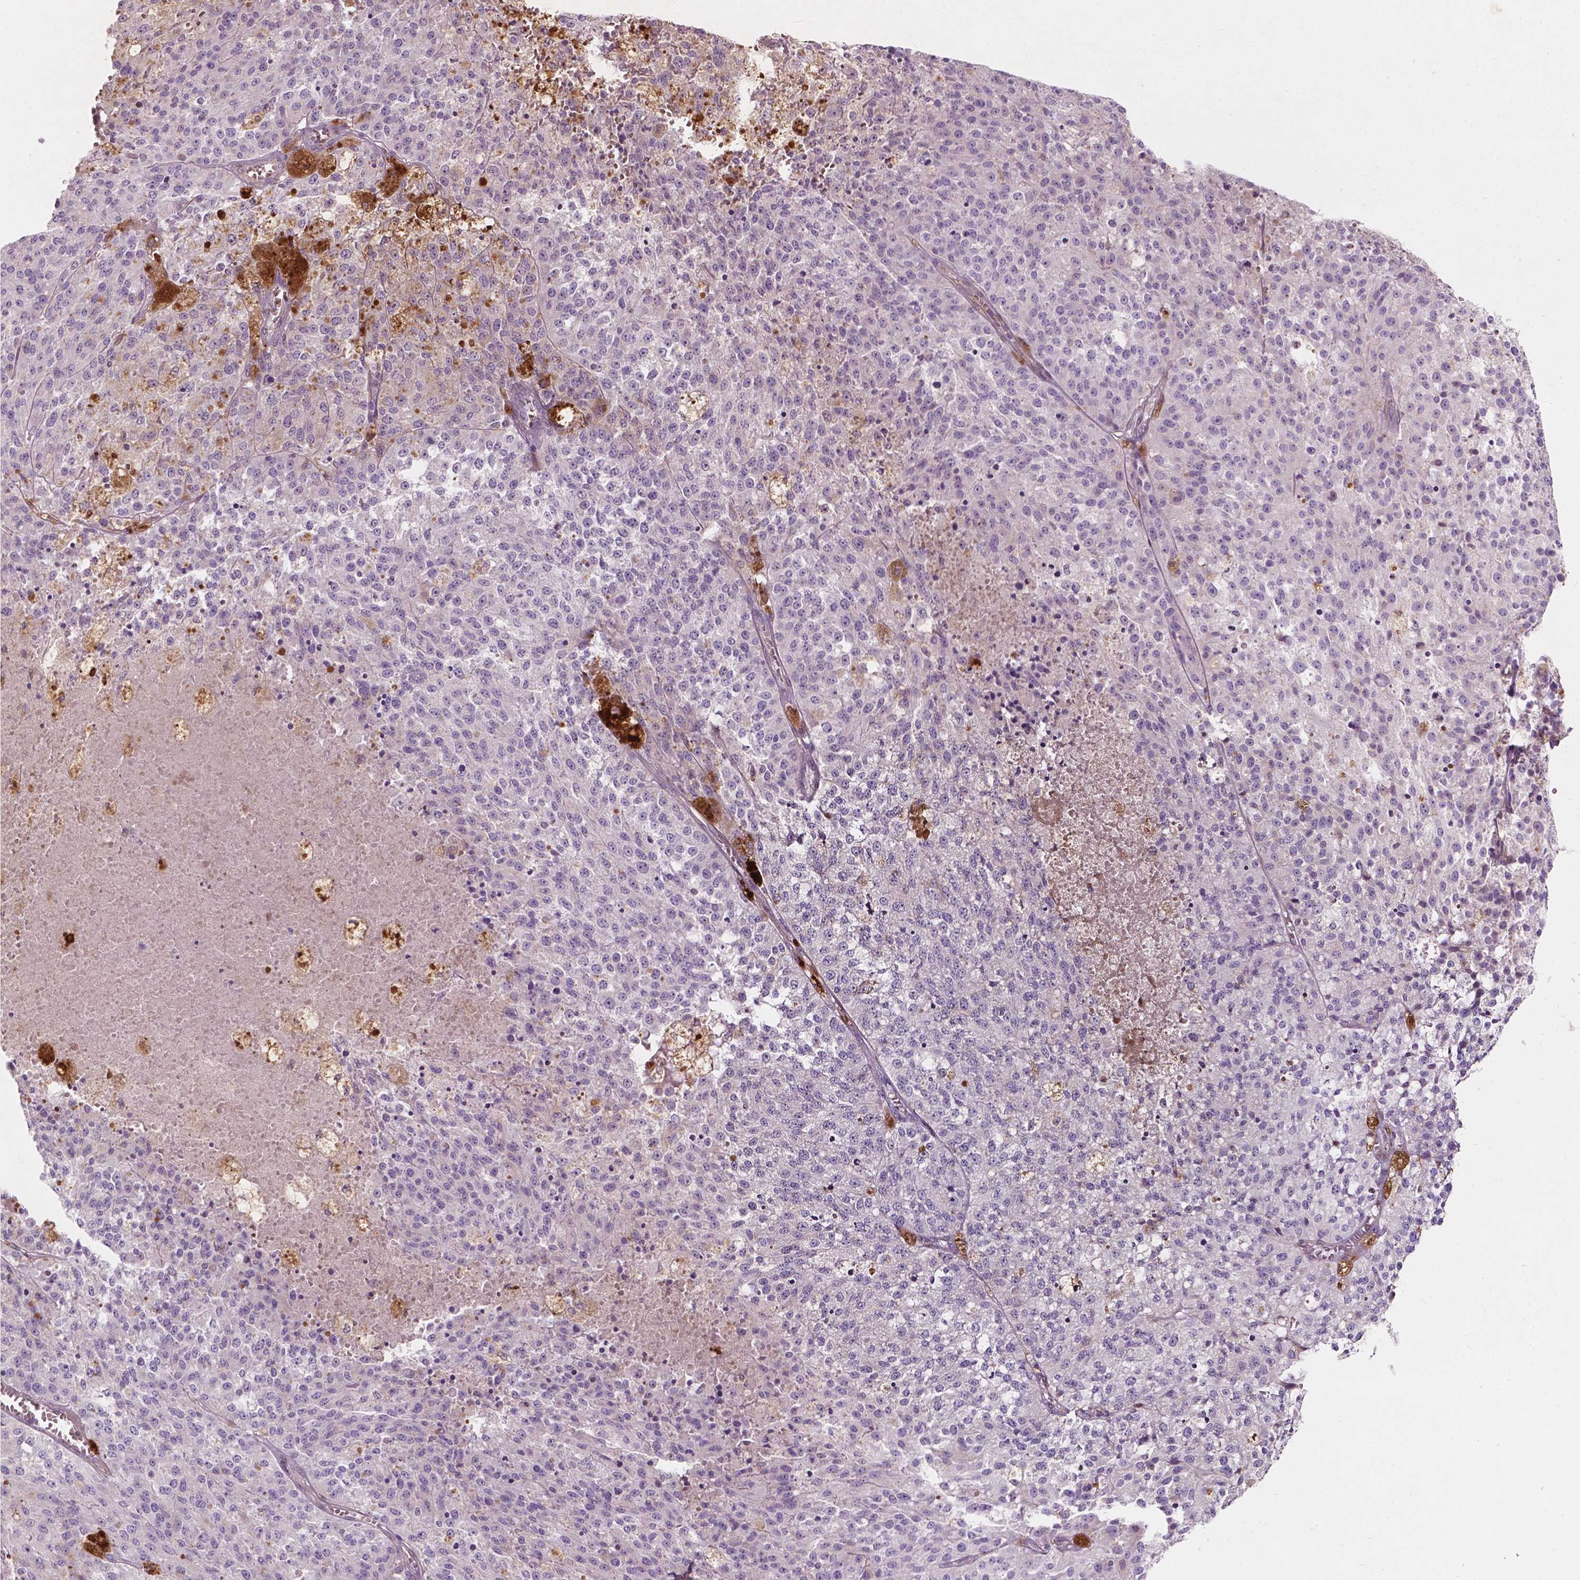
{"staining": {"intensity": "negative", "quantity": "none", "location": "none"}, "tissue": "melanoma", "cell_type": "Tumor cells", "image_type": "cancer", "snomed": [{"axis": "morphology", "description": "Malignant melanoma, Metastatic site"}, {"axis": "topography", "description": "Lymph node"}], "caption": "Tumor cells show no significant protein positivity in melanoma.", "gene": "GPR37", "patient": {"sex": "female", "age": 64}}